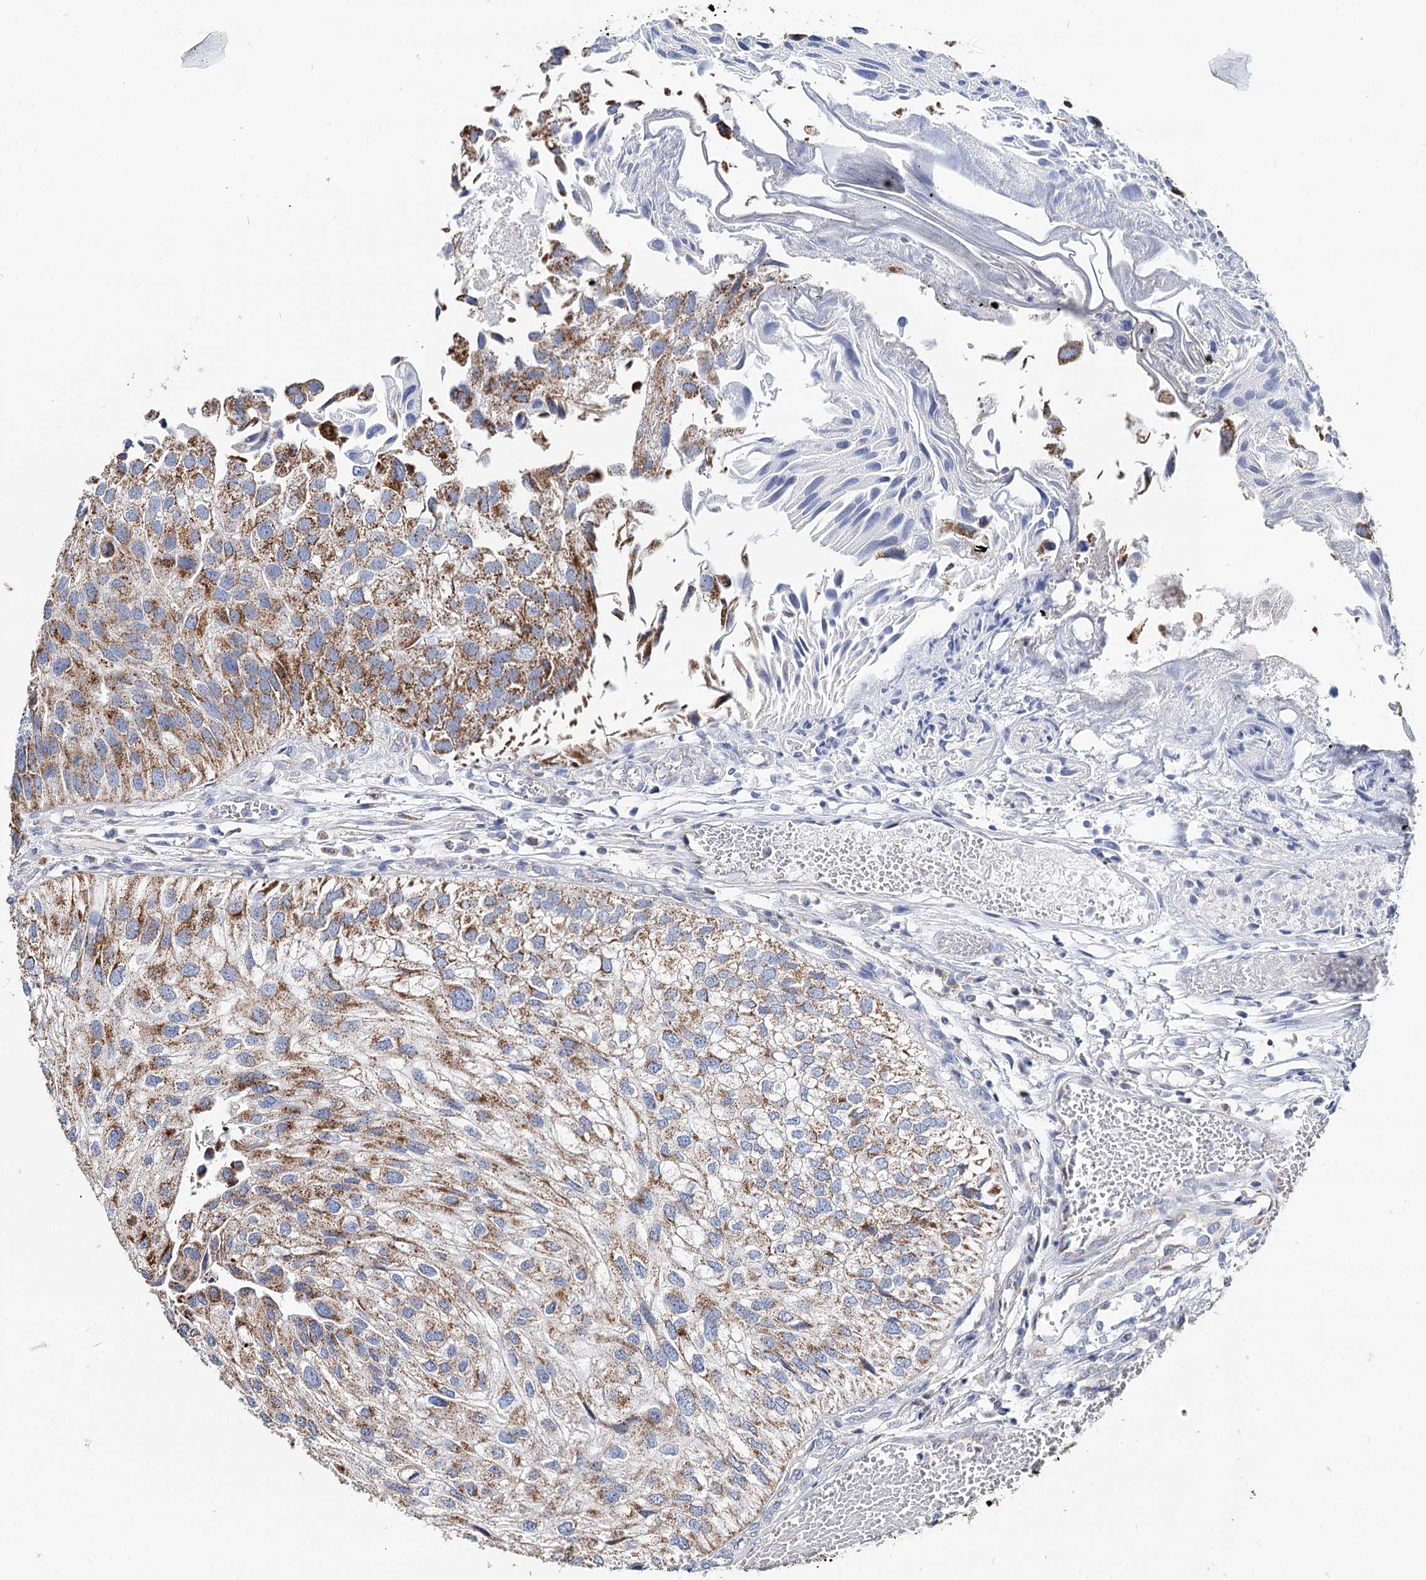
{"staining": {"intensity": "moderate", "quantity": ">75%", "location": "cytoplasmic/membranous"}, "tissue": "urothelial cancer", "cell_type": "Tumor cells", "image_type": "cancer", "snomed": [{"axis": "morphology", "description": "Urothelial carcinoma, Low grade"}, {"axis": "topography", "description": "Urinary bladder"}], "caption": "Approximately >75% of tumor cells in human urothelial cancer exhibit moderate cytoplasmic/membranous protein staining as visualized by brown immunohistochemical staining.", "gene": "MCCC2", "patient": {"sex": "female", "age": 89}}